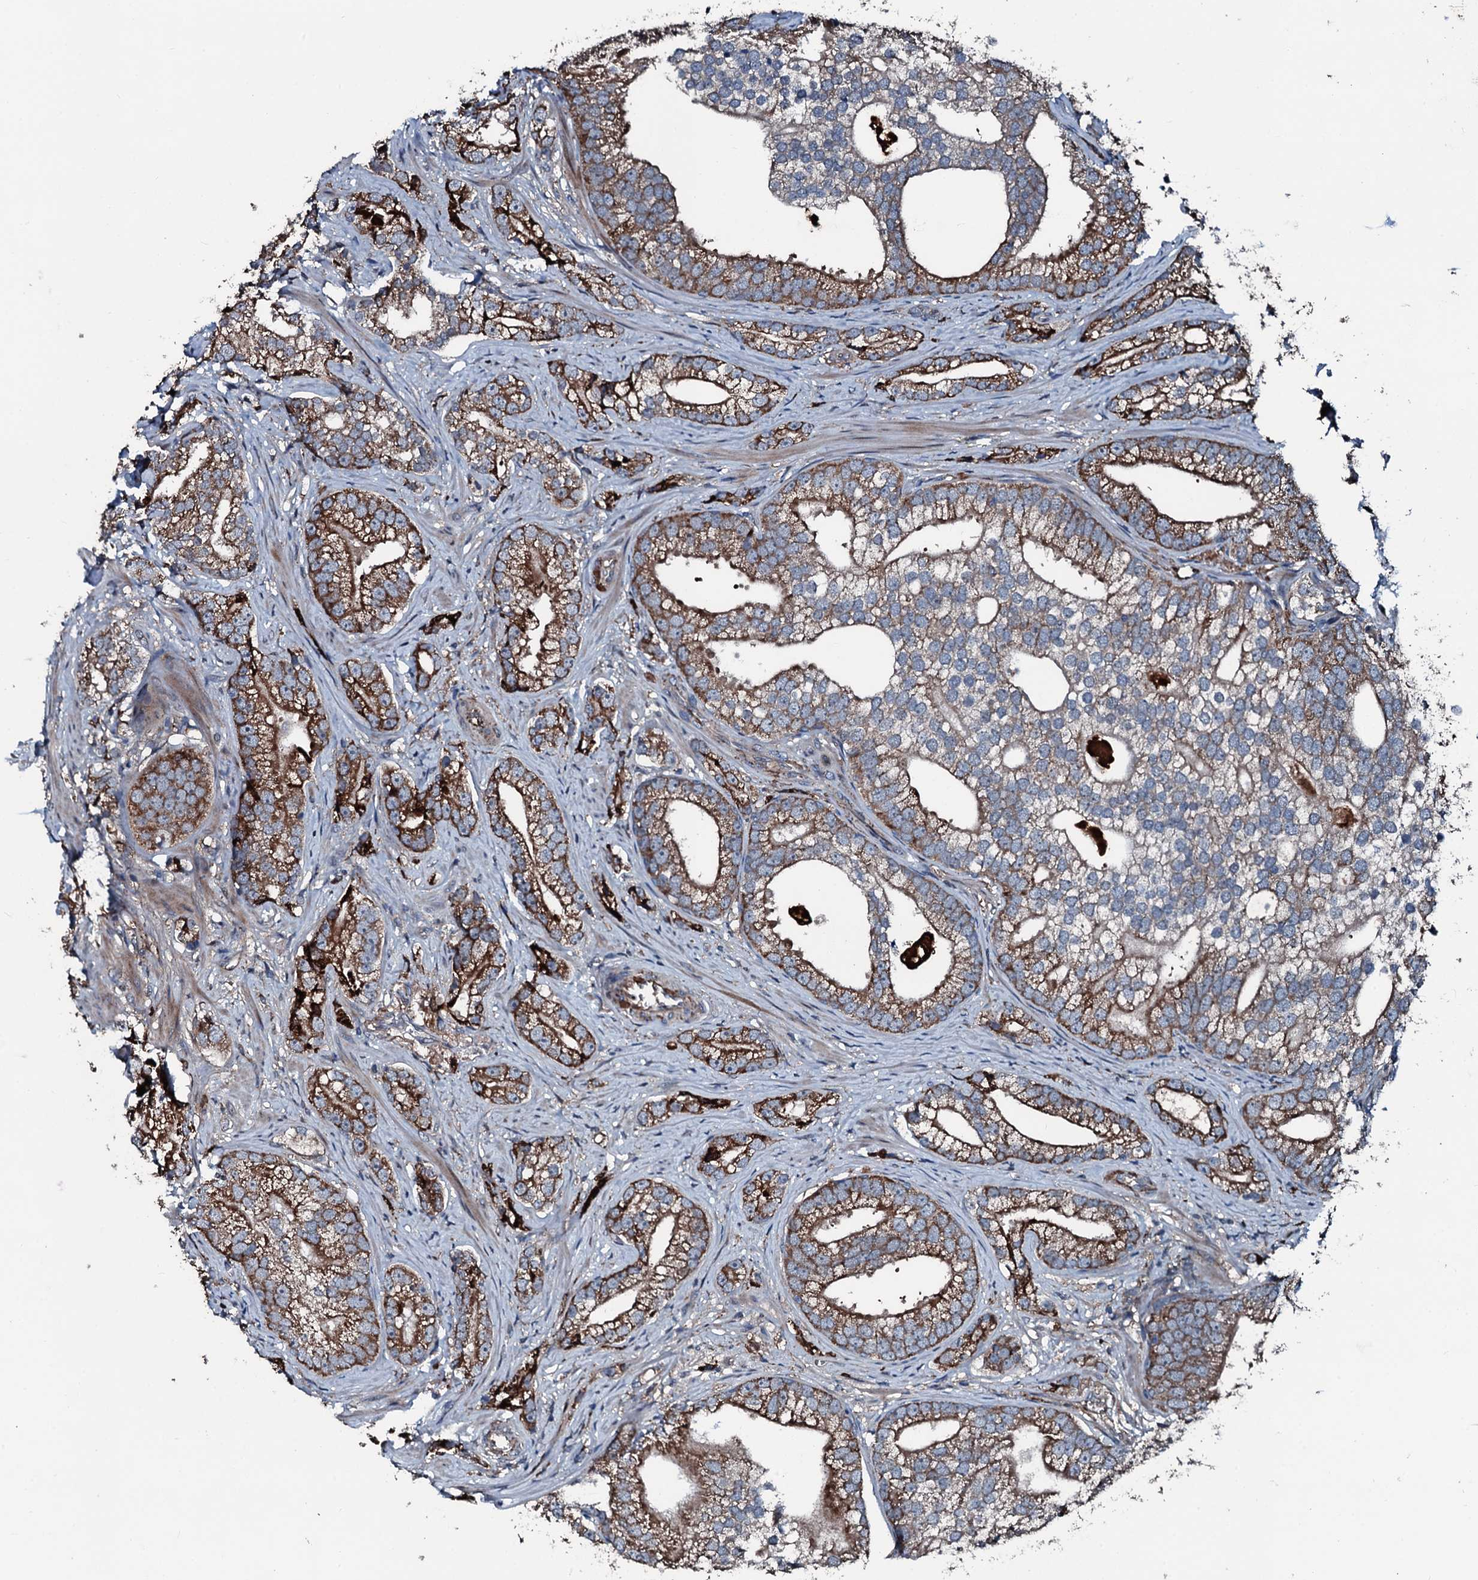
{"staining": {"intensity": "strong", "quantity": ">75%", "location": "cytoplasmic/membranous"}, "tissue": "prostate cancer", "cell_type": "Tumor cells", "image_type": "cancer", "snomed": [{"axis": "morphology", "description": "Adenocarcinoma, High grade"}, {"axis": "topography", "description": "Prostate"}], "caption": "Tumor cells display high levels of strong cytoplasmic/membranous staining in about >75% of cells in human prostate cancer (adenocarcinoma (high-grade)).", "gene": "AARS1", "patient": {"sex": "male", "age": 75}}